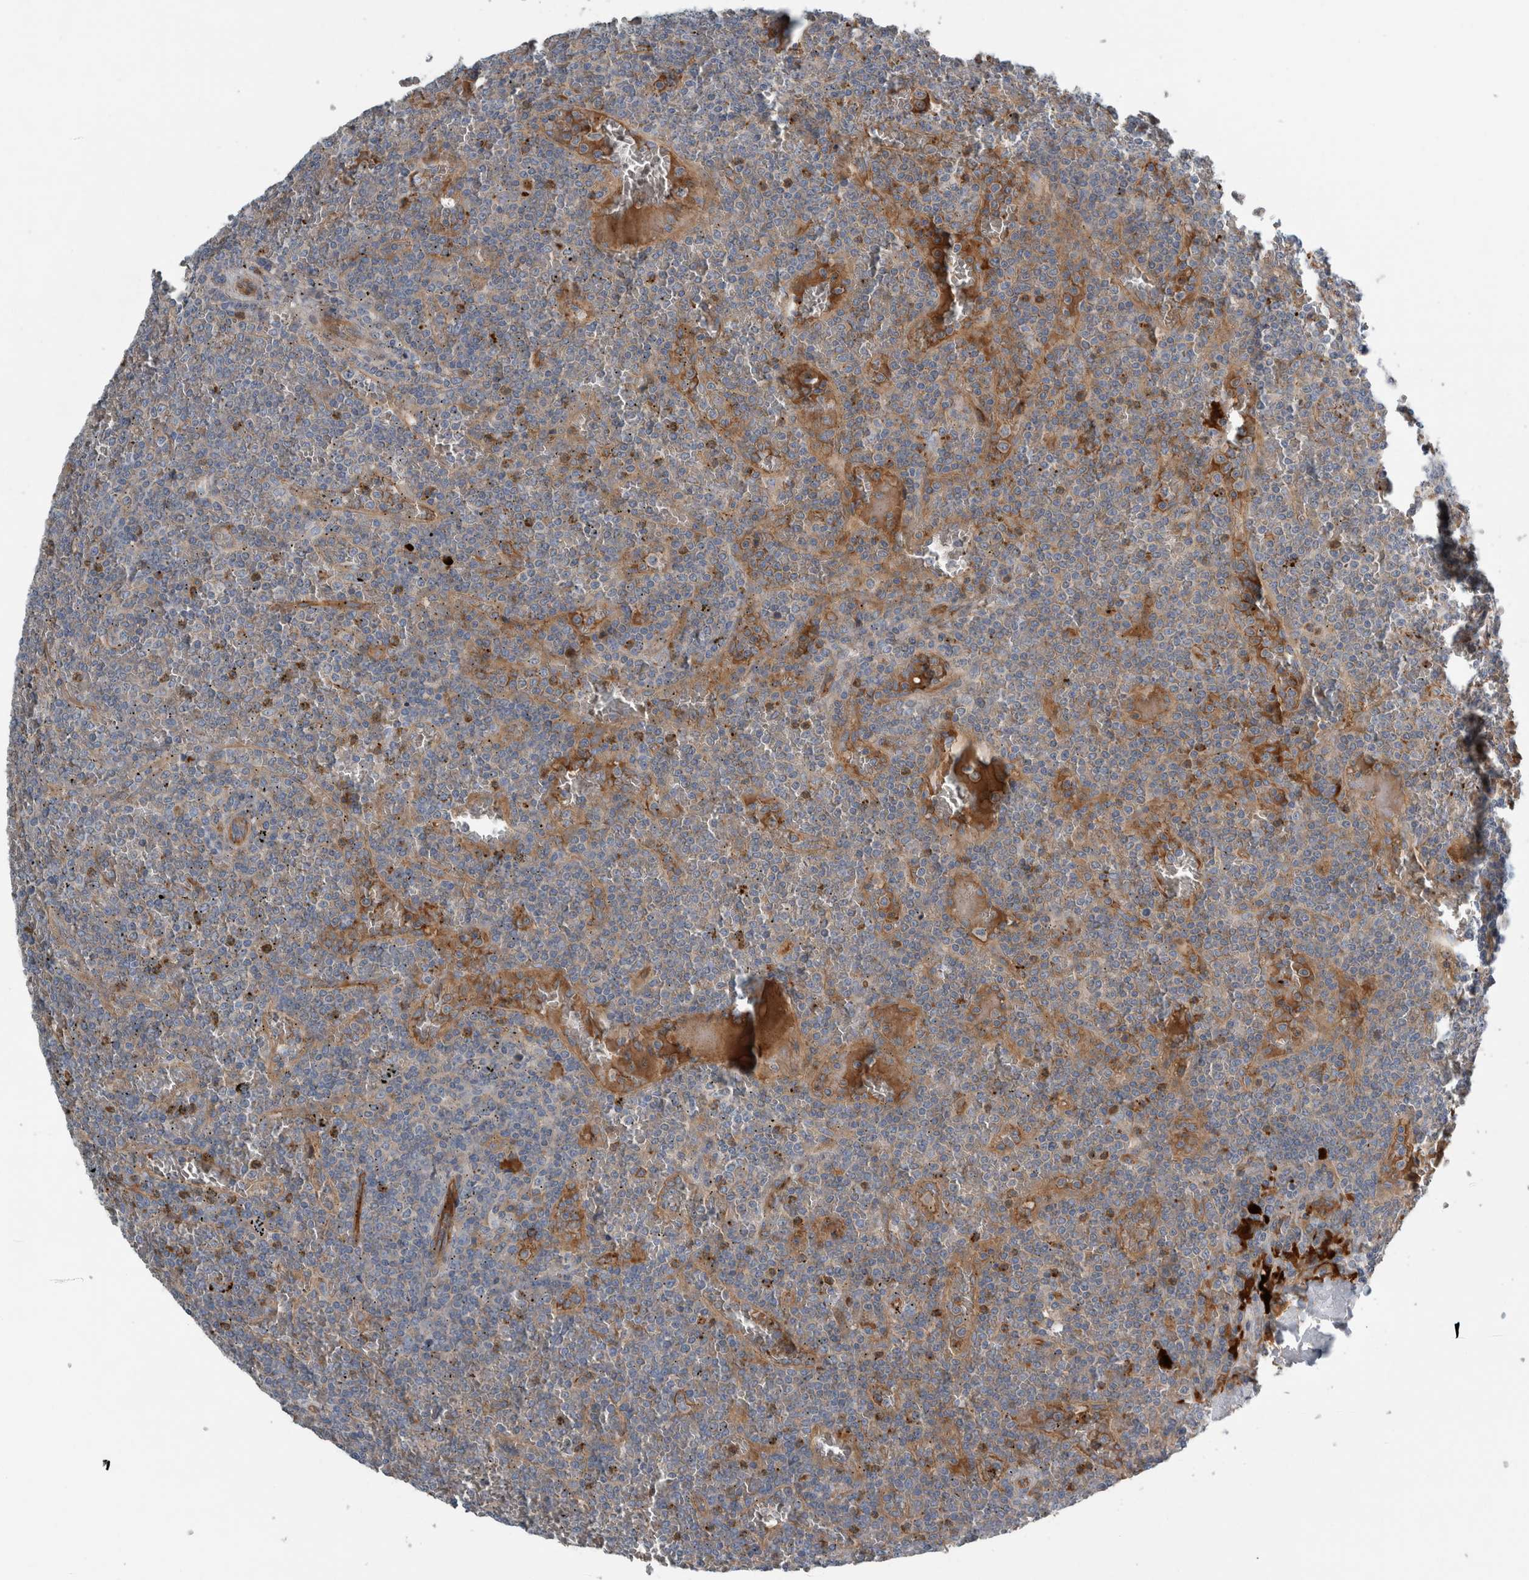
{"staining": {"intensity": "negative", "quantity": "none", "location": "none"}, "tissue": "lymphoma", "cell_type": "Tumor cells", "image_type": "cancer", "snomed": [{"axis": "morphology", "description": "Malignant lymphoma, non-Hodgkin's type, Low grade"}, {"axis": "topography", "description": "Spleen"}], "caption": "The immunohistochemistry micrograph has no significant positivity in tumor cells of lymphoma tissue.", "gene": "GLT8D2", "patient": {"sex": "female", "age": 19}}